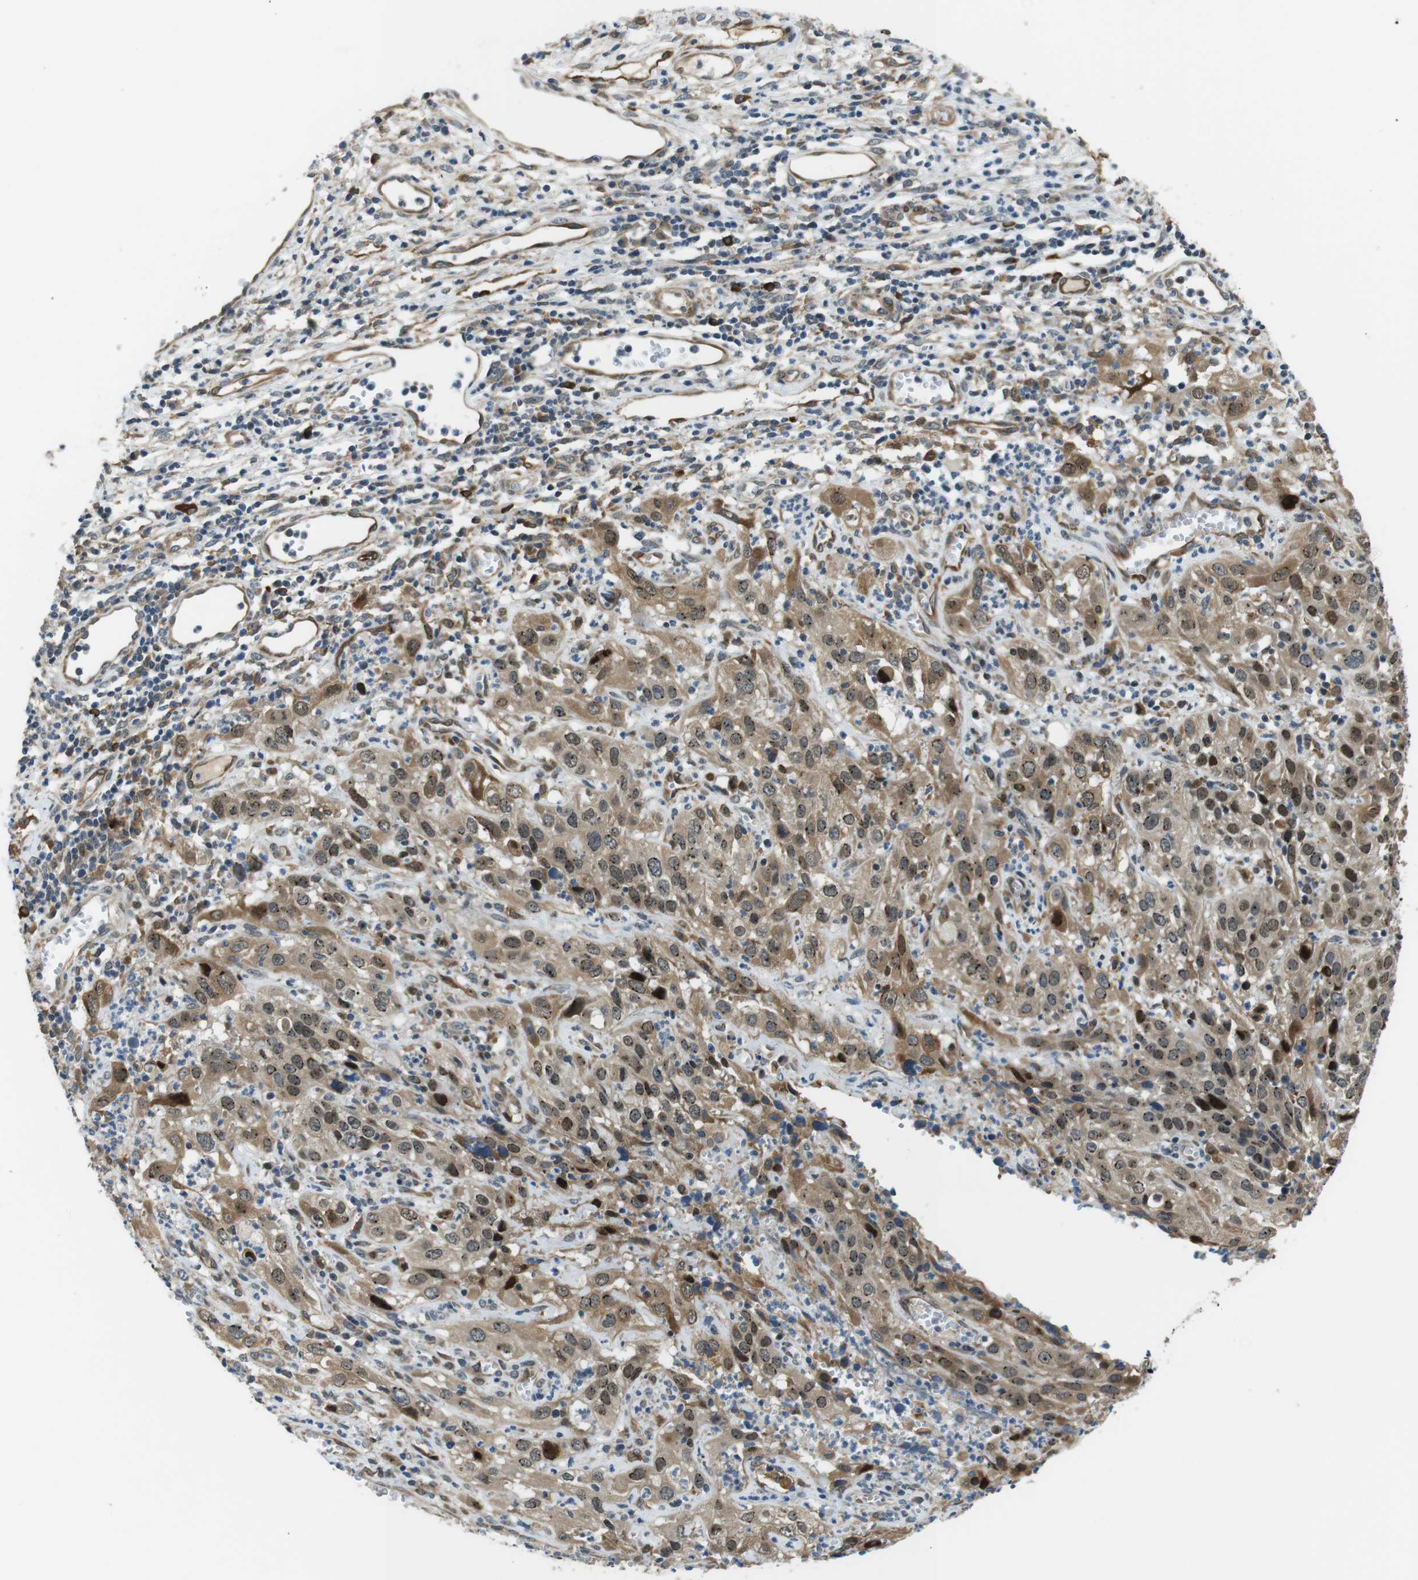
{"staining": {"intensity": "moderate", "quantity": ">75%", "location": "cytoplasmic/membranous,nuclear"}, "tissue": "cervical cancer", "cell_type": "Tumor cells", "image_type": "cancer", "snomed": [{"axis": "morphology", "description": "Squamous cell carcinoma, NOS"}, {"axis": "topography", "description": "Cervix"}], "caption": "Immunohistochemical staining of cervical cancer (squamous cell carcinoma) demonstrates moderate cytoplasmic/membranous and nuclear protein expression in about >75% of tumor cells.", "gene": "PALD1", "patient": {"sex": "female", "age": 32}}